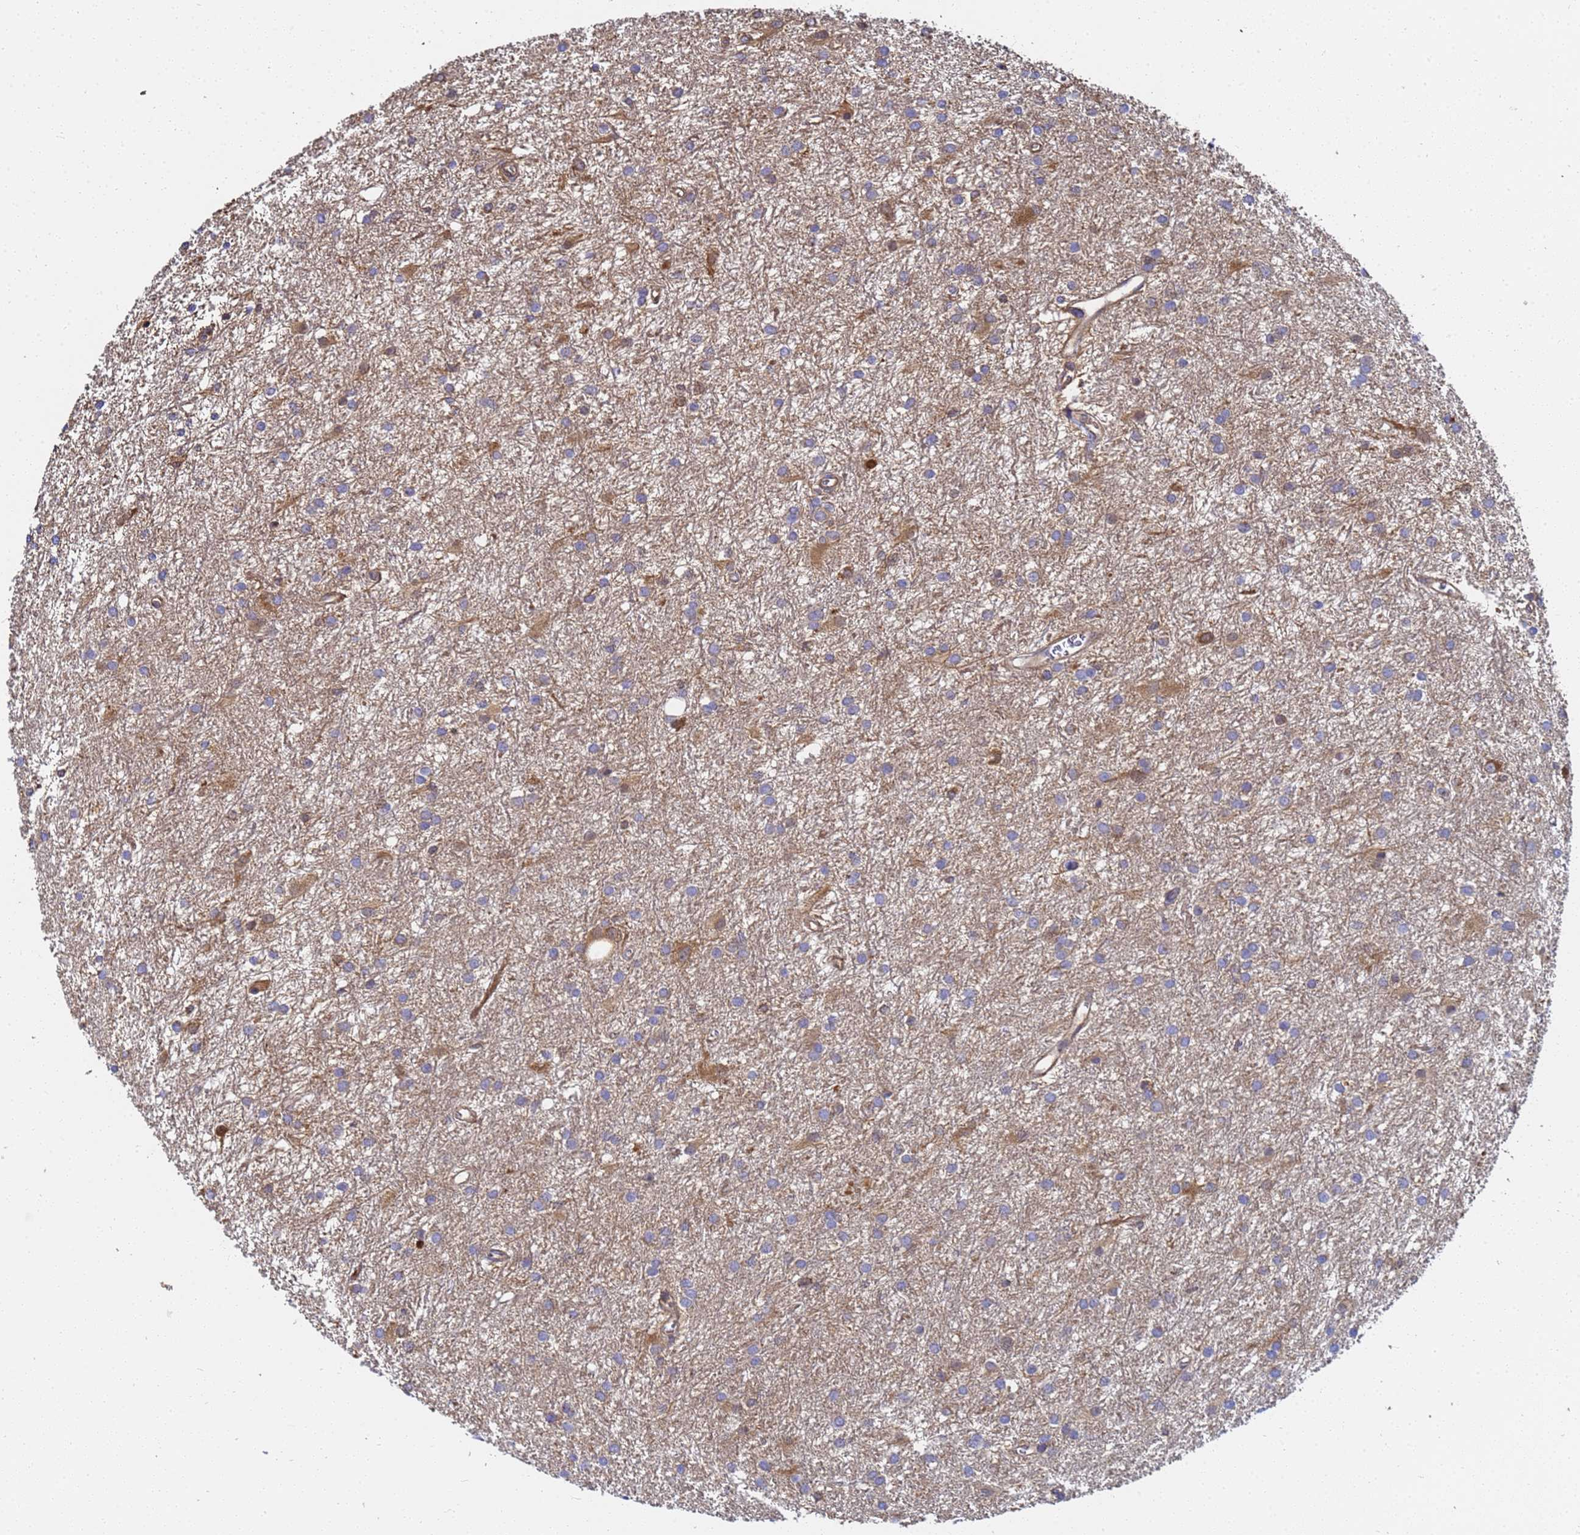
{"staining": {"intensity": "negative", "quantity": "none", "location": "none"}, "tissue": "glioma", "cell_type": "Tumor cells", "image_type": "cancer", "snomed": [{"axis": "morphology", "description": "Glioma, malignant, High grade"}, {"axis": "topography", "description": "Brain"}], "caption": "Glioma was stained to show a protein in brown. There is no significant staining in tumor cells. (DAB immunohistochemistry, high magnification).", "gene": "NME1-NME2", "patient": {"sex": "female", "age": 50}}